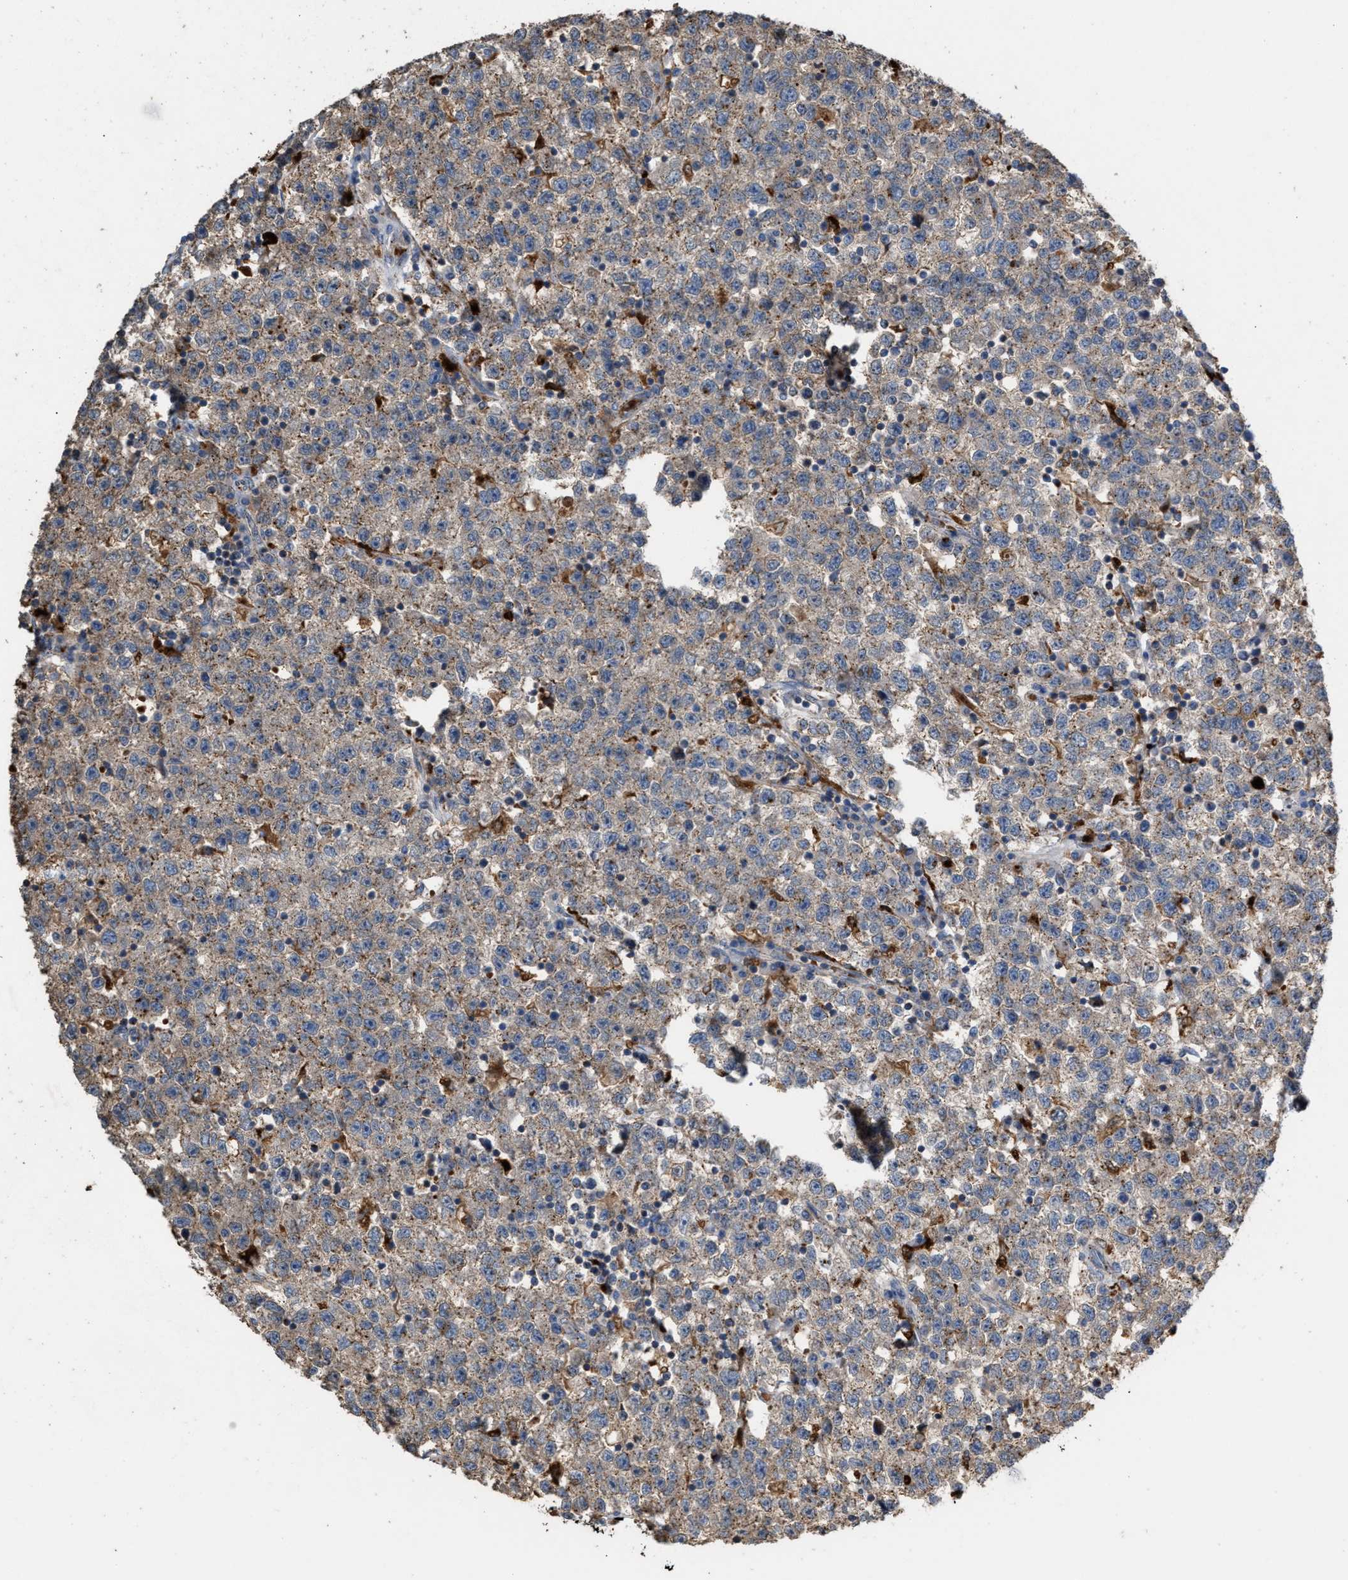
{"staining": {"intensity": "weak", "quantity": "25%-75%", "location": "cytoplasmic/membranous"}, "tissue": "testis cancer", "cell_type": "Tumor cells", "image_type": "cancer", "snomed": [{"axis": "morphology", "description": "Seminoma, NOS"}, {"axis": "topography", "description": "Testis"}], "caption": "Immunohistochemical staining of seminoma (testis) exhibits low levels of weak cytoplasmic/membranous positivity in approximately 25%-75% of tumor cells.", "gene": "ELMO3", "patient": {"sex": "male", "age": 22}}